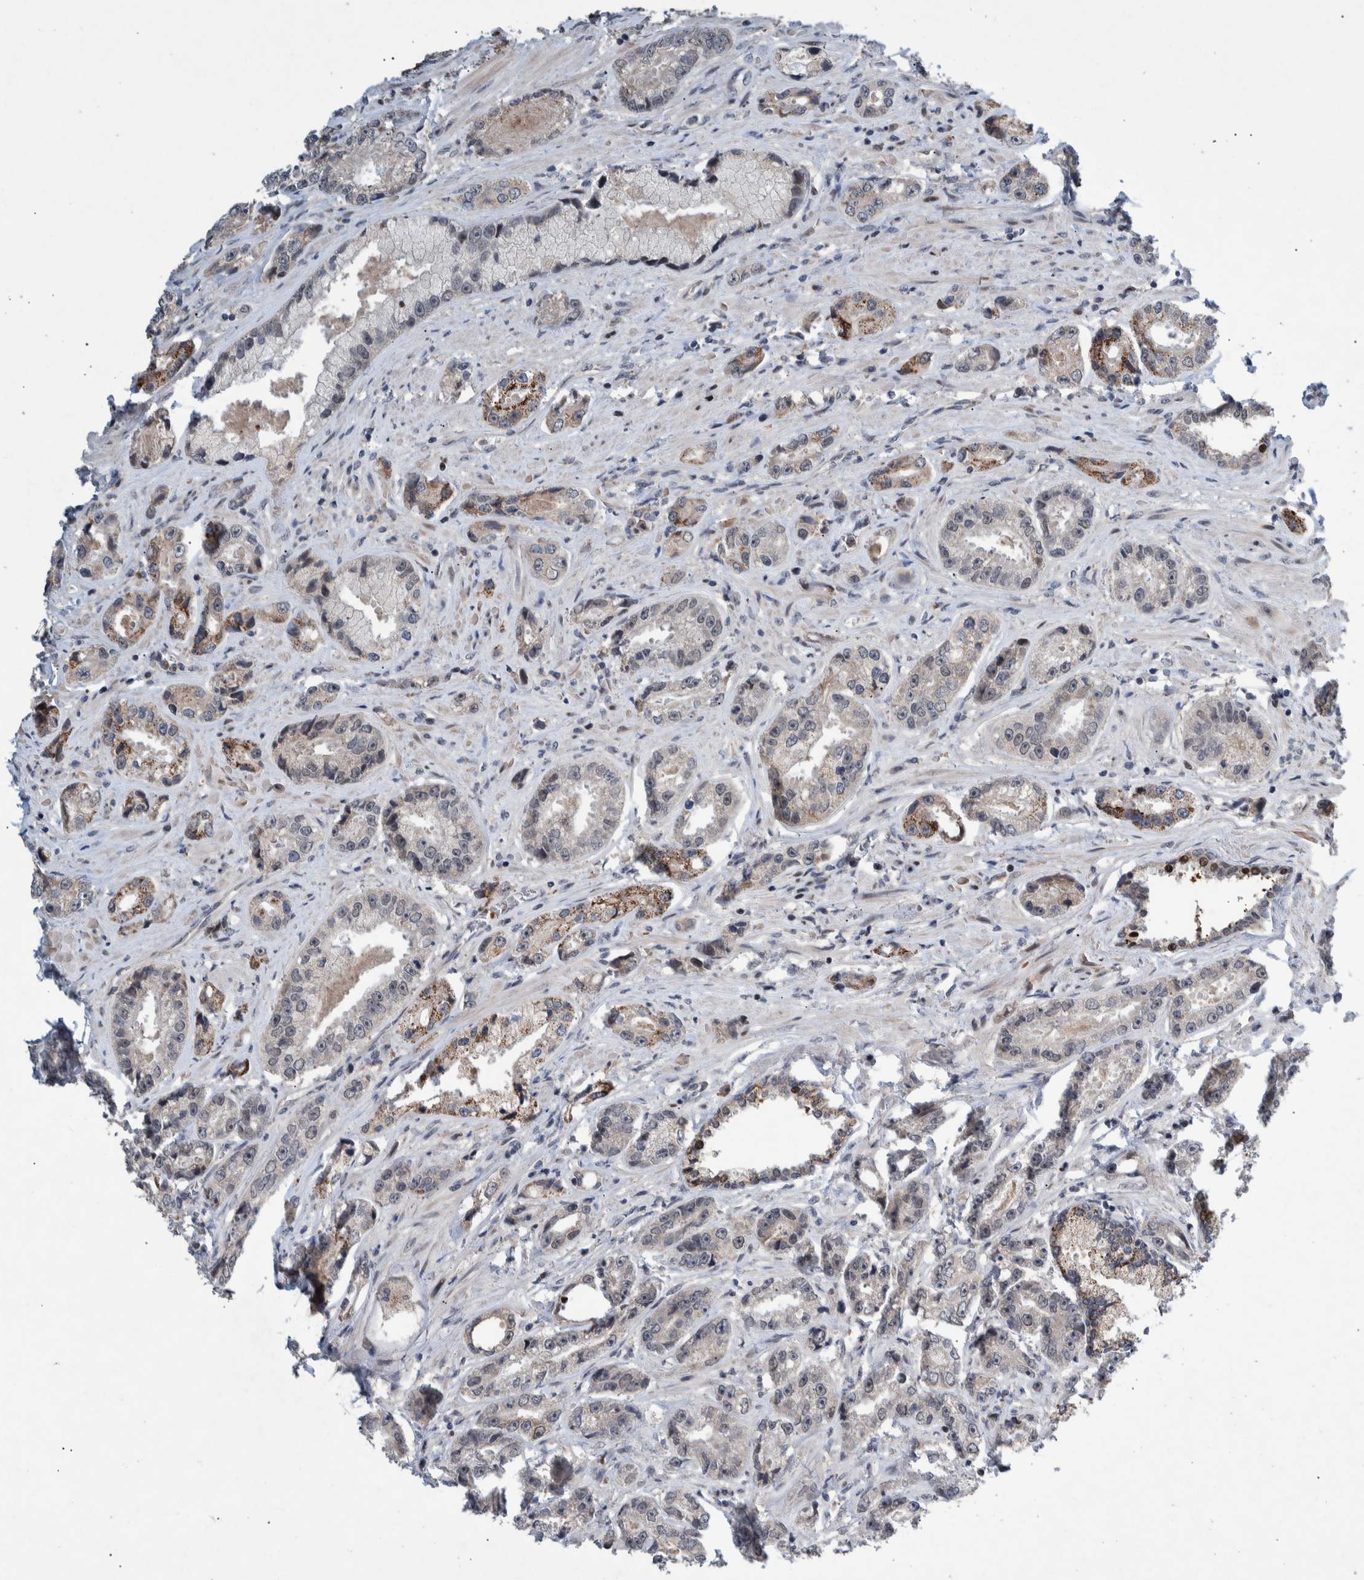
{"staining": {"intensity": "weak", "quantity": "25%-75%", "location": "cytoplasmic/membranous"}, "tissue": "prostate cancer", "cell_type": "Tumor cells", "image_type": "cancer", "snomed": [{"axis": "morphology", "description": "Adenocarcinoma, High grade"}, {"axis": "topography", "description": "Prostate"}], "caption": "This histopathology image shows prostate adenocarcinoma (high-grade) stained with IHC to label a protein in brown. The cytoplasmic/membranous of tumor cells show weak positivity for the protein. Nuclei are counter-stained blue.", "gene": "ESRP1", "patient": {"sex": "male", "age": 61}}